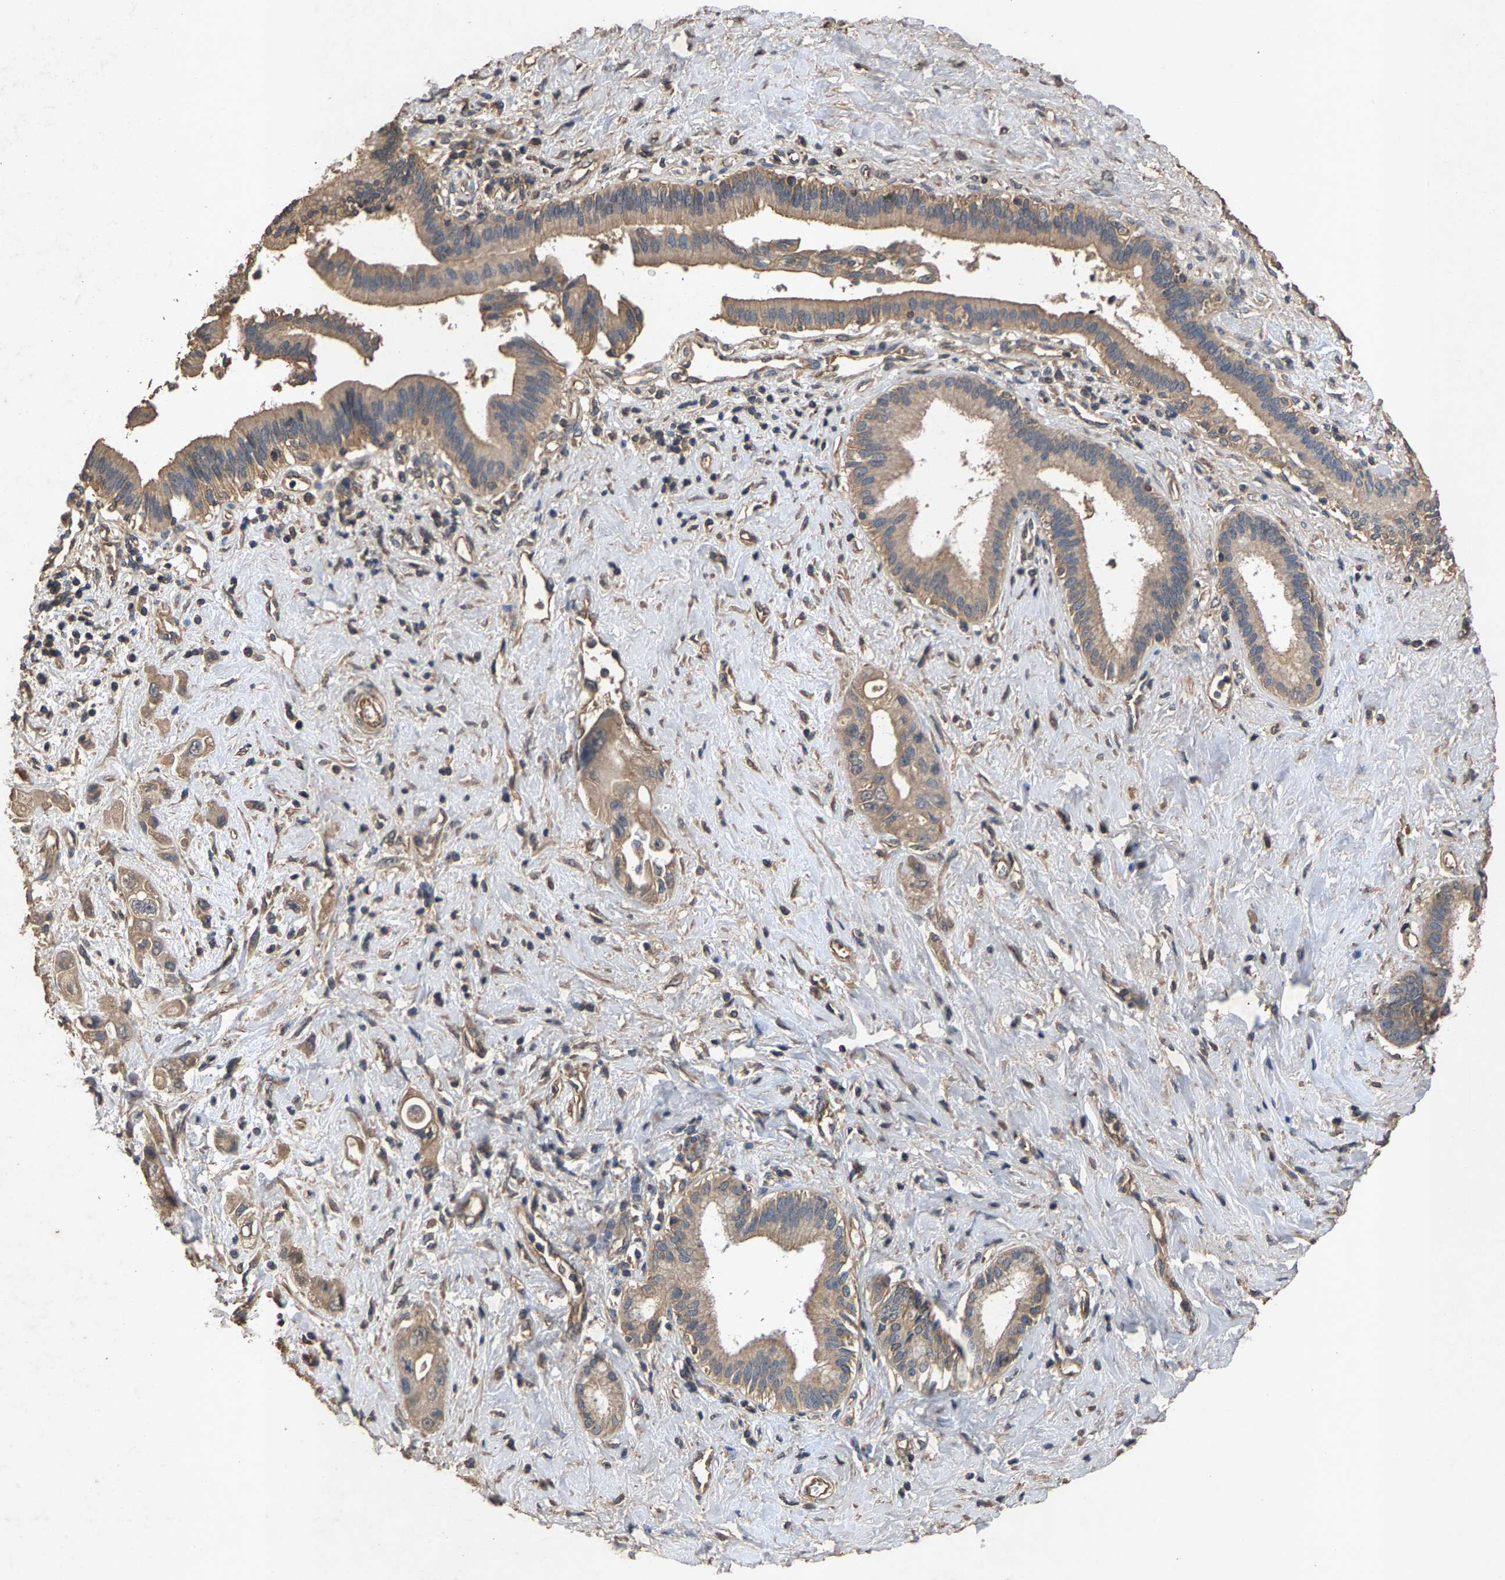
{"staining": {"intensity": "weak", "quantity": ">75%", "location": "cytoplasmic/membranous"}, "tissue": "pancreatic cancer", "cell_type": "Tumor cells", "image_type": "cancer", "snomed": [{"axis": "morphology", "description": "Adenocarcinoma, NOS"}, {"axis": "topography", "description": "Pancreas"}], "caption": "Weak cytoplasmic/membranous staining for a protein is present in about >75% of tumor cells of adenocarcinoma (pancreatic) using immunohistochemistry (IHC).", "gene": "HTRA3", "patient": {"sex": "female", "age": 66}}